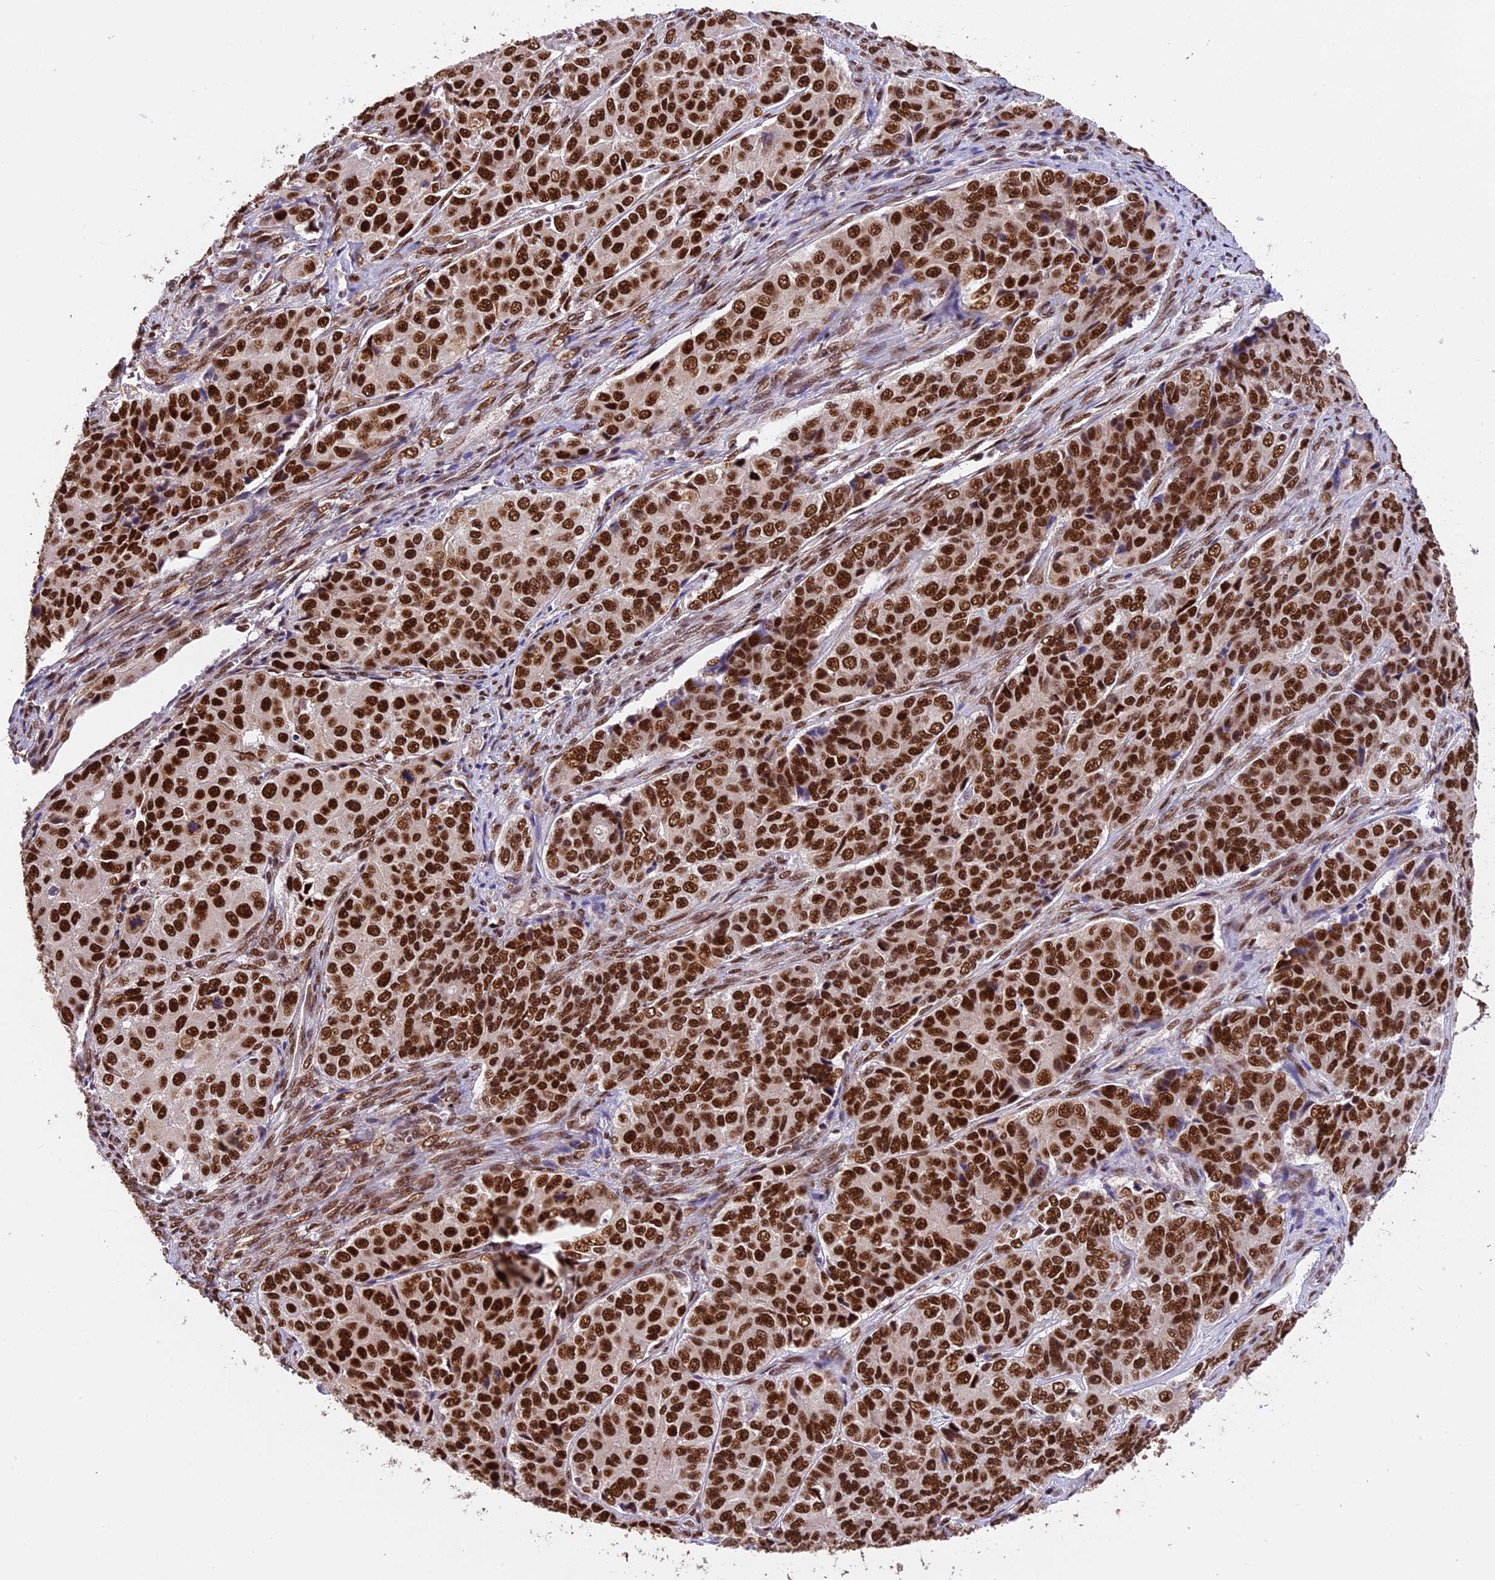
{"staining": {"intensity": "strong", "quantity": ">75%", "location": "nuclear"}, "tissue": "ovarian cancer", "cell_type": "Tumor cells", "image_type": "cancer", "snomed": [{"axis": "morphology", "description": "Carcinoma, endometroid"}, {"axis": "topography", "description": "Ovary"}], "caption": "Human endometroid carcinoma (ovarian) stained for a protein (brown) demonstrates strong nuclear positive positivity in about >75% of tumor cells.", "gene": "RAMAC", "patient": {"sex": "female", "age": 51}}